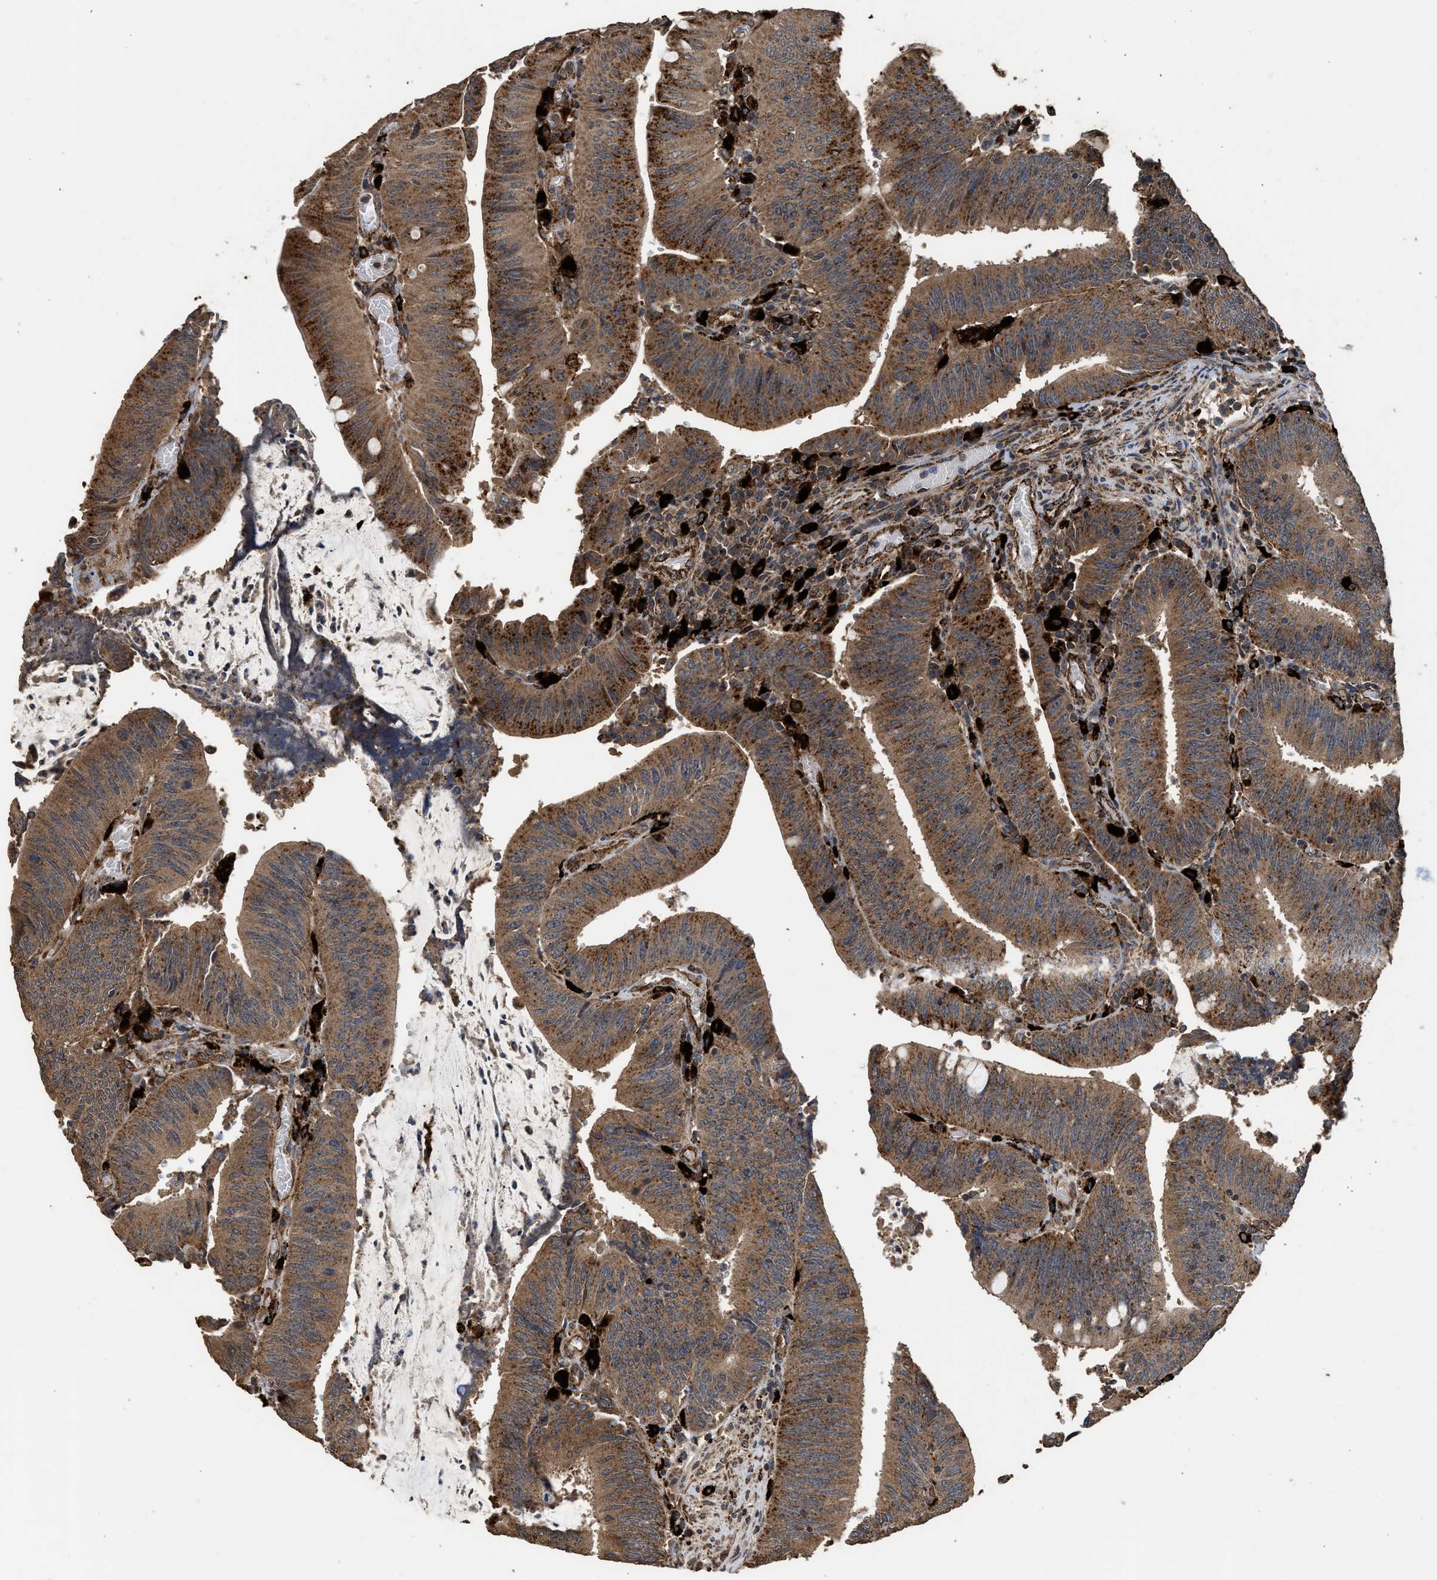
{"staining": {"intensity": "moderate", "quantity": ">75%", "location": "cytoplasmic/membranous"}, "tissue": "colorectal cancer", "cell_type": "Tumor cells", "image_type": "cancer", "snomed": [{"axis": "morphology", "description": "Normal tissue, NOS"}, {"axis": "morphology", "description": "Adenocarcinoma, NOS"}, {"axis": "topography", "description": "Rectum"}], "caption": "Colorectal adenocarcinoma tissue reveals moderate cytoplasmic/membranous staining in approximately >75% of tumor cells (DAB = brown stain, brightfield microscopy at high magnification).", "gene": "CTSV", "patient": {"sex": "female", "age": 66}}